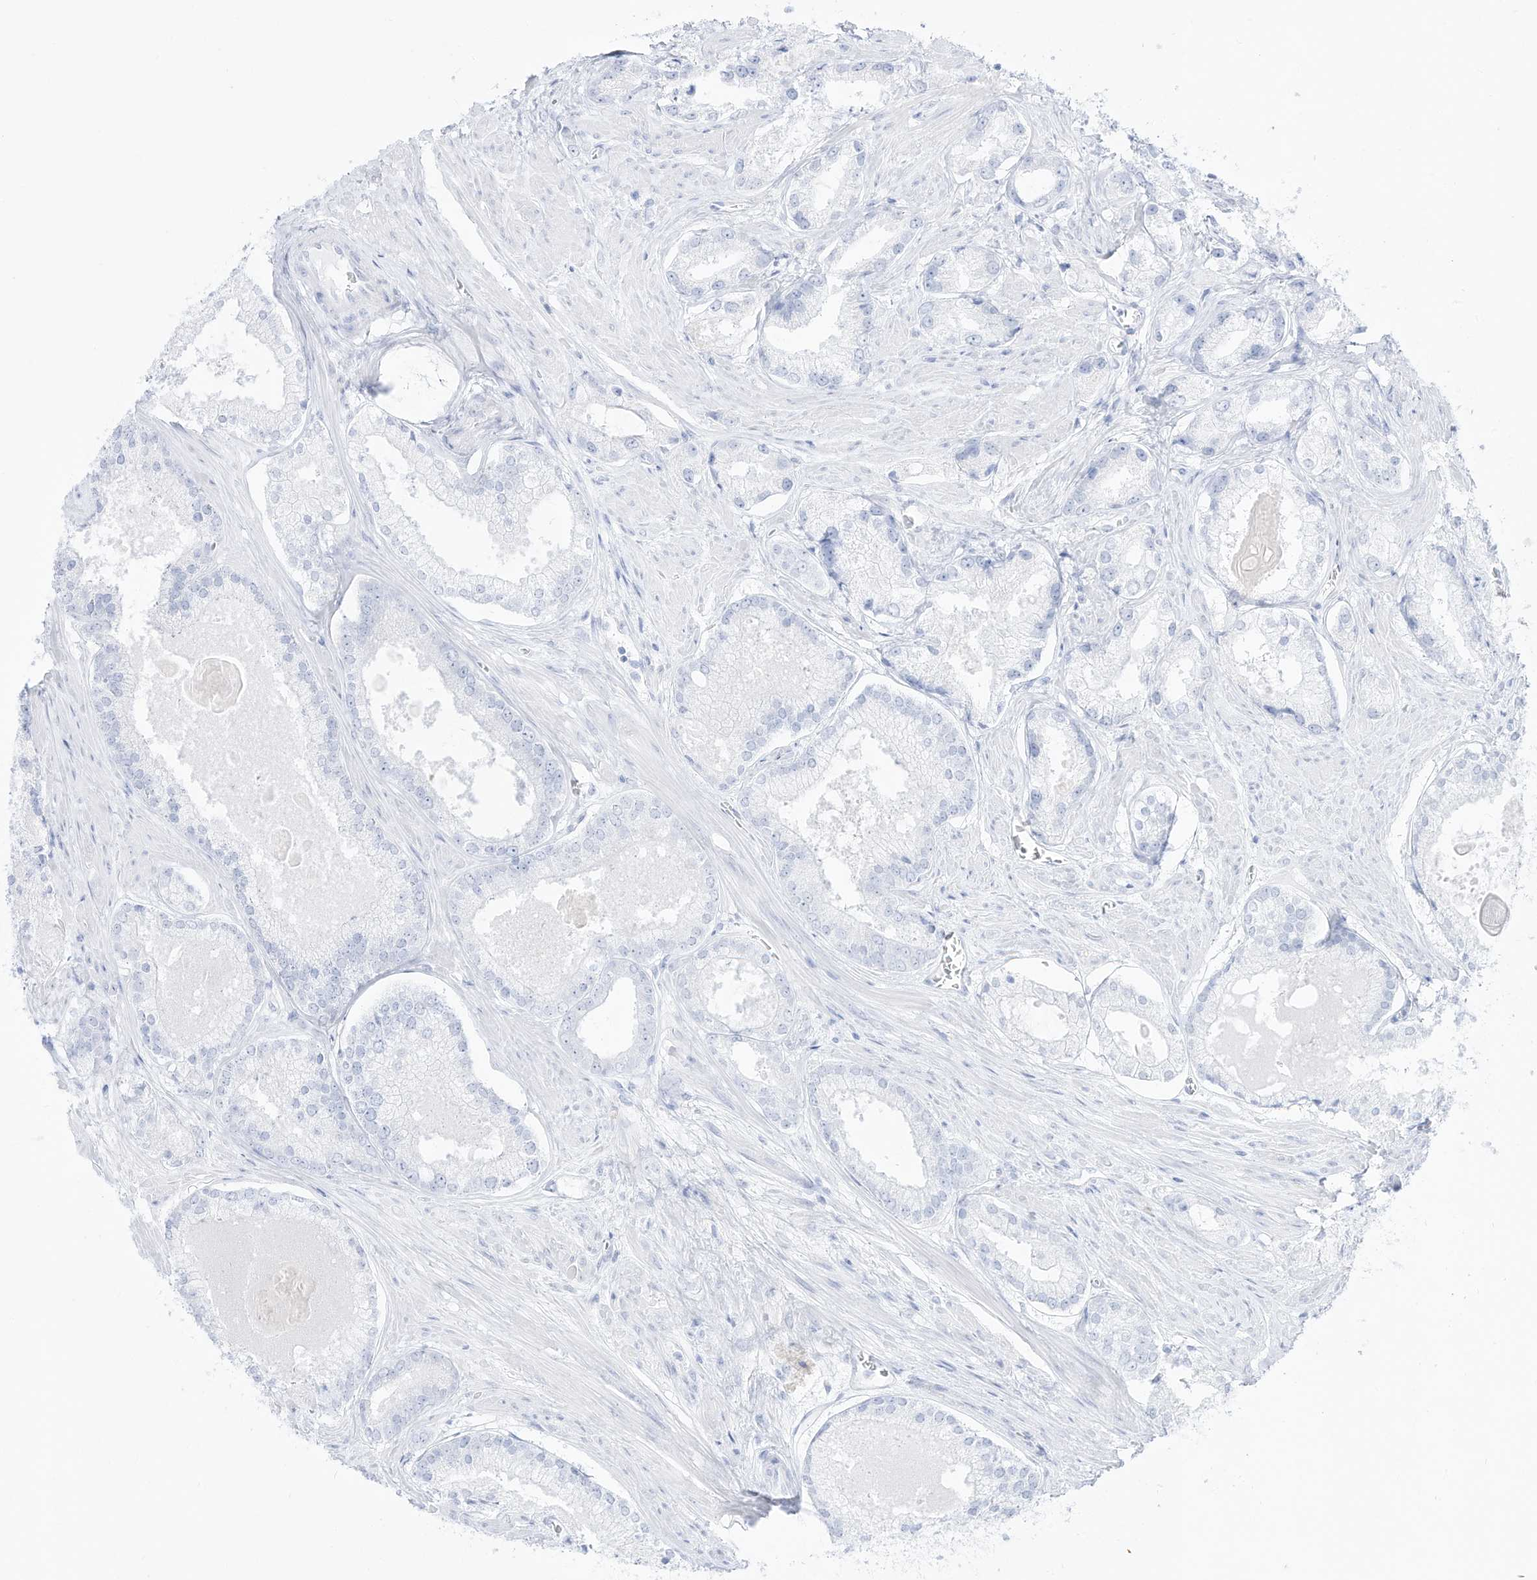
{"staining": {"intensity": "negative", "quantity": "none", "location": "none"}, "tissue": "prostate cancer", "cell_type": "Tumor cells", "image_type": "cancer", "snomed": [{"axis": "morphology", "description": "Adenocarcinoma, Low grade"}, {"axis": "topography", "description": "Prostate"}], "caption": "Protein analysis of prostate adenocarcinoma (low-grade) shows no significant positivity in tumor cells.", "gene": "DMKN", "patient": {"sex": "male", "age": 54}}